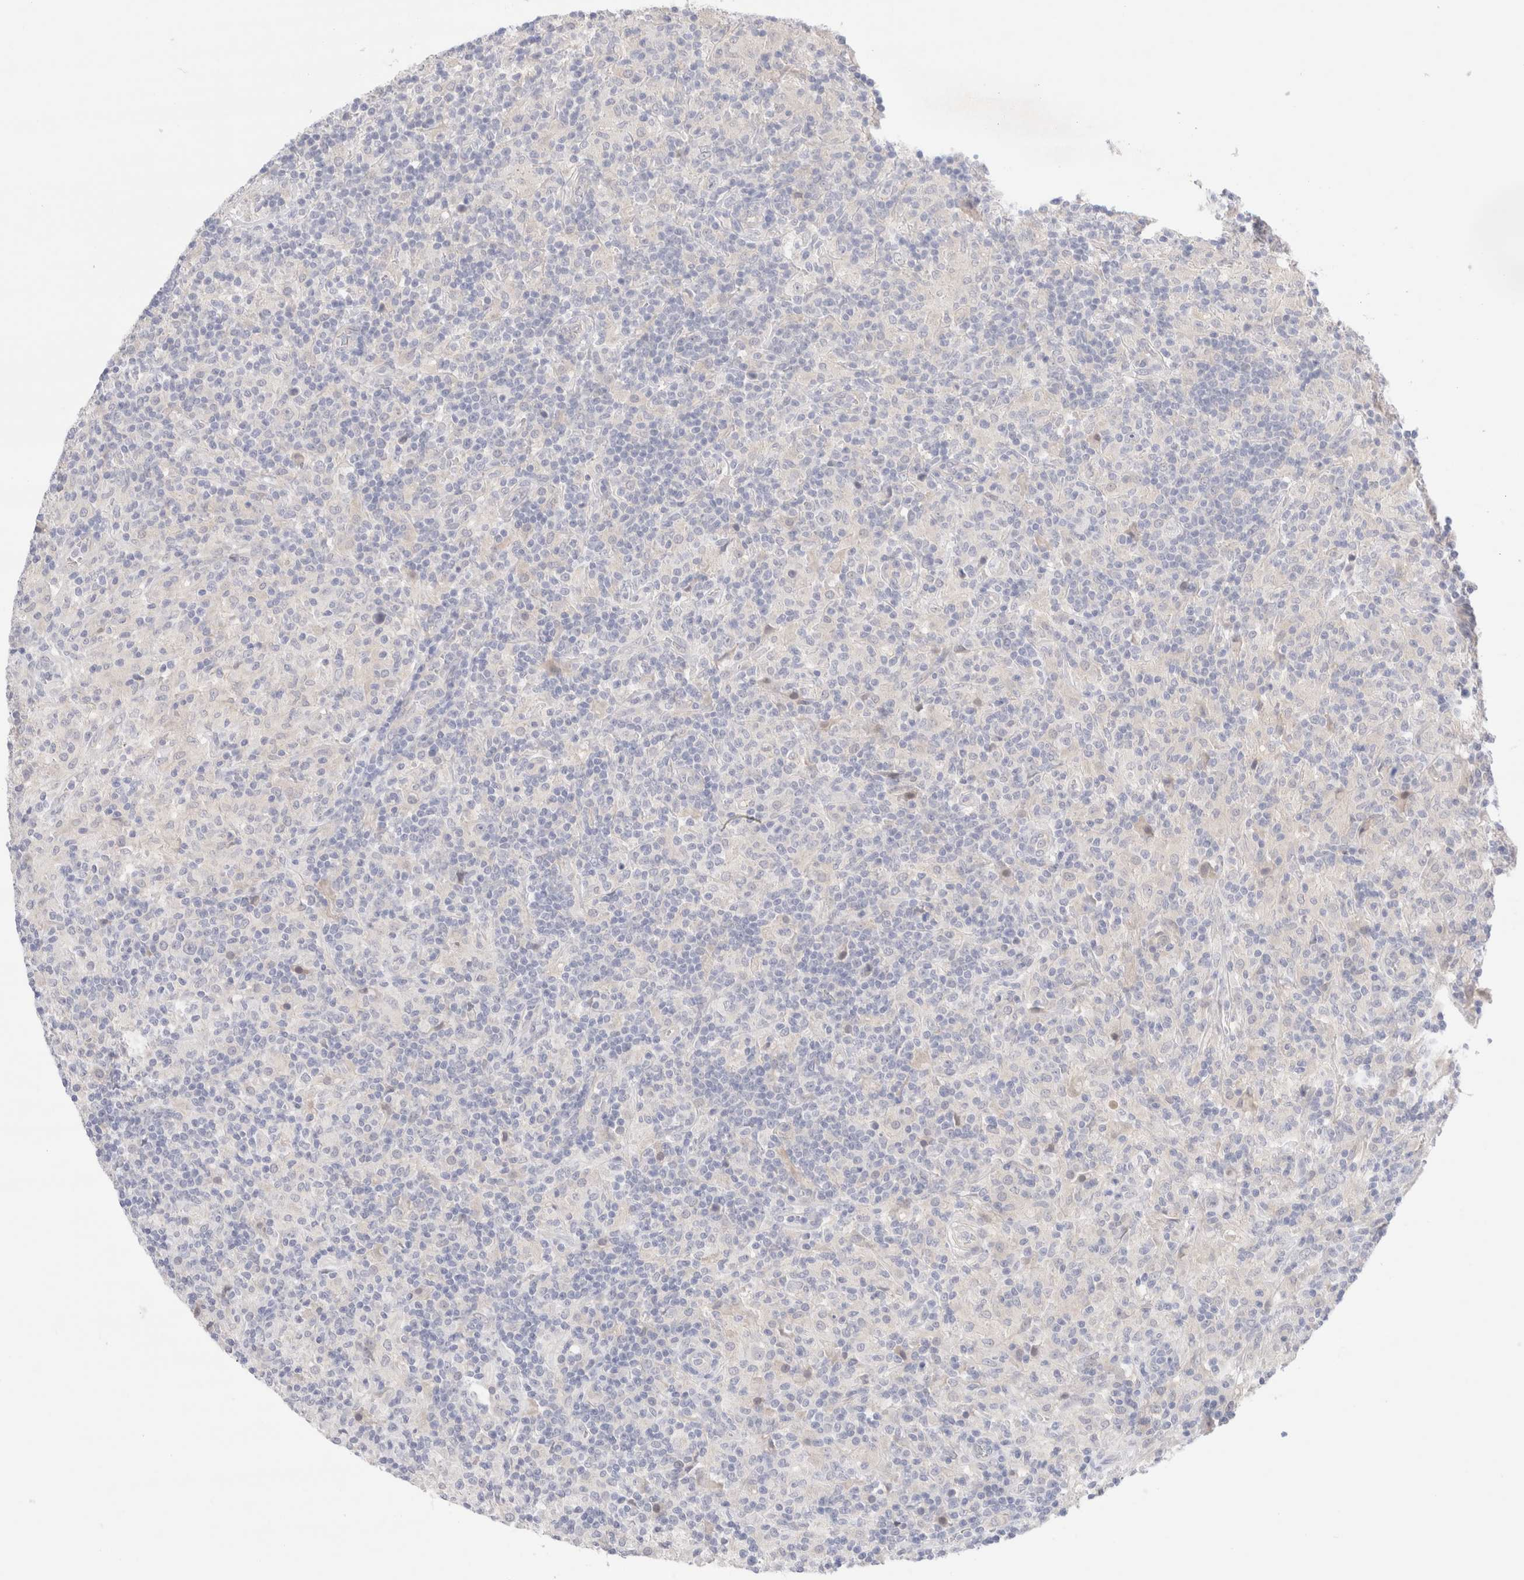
{"staining": {"intensity": "negative", "quantity": "none", "location": "none"}, "tissue": "lymphoma", "cell_type": "Tumor cells", "image_type": "cancer", "snomed": [{"axis": "morphology", "description": "Hodgkin's disease, NOS"}, {"axis": "topography", "description": "Lymph node"}], "caption": "DAB (3,3'-diaminobenzidine) immunohistochemical staining of Hodgkin's disease shows no significant positivity in tumor cells.", "gene": "SPATA20", "patient": {"sex": "male", "age": 70}}